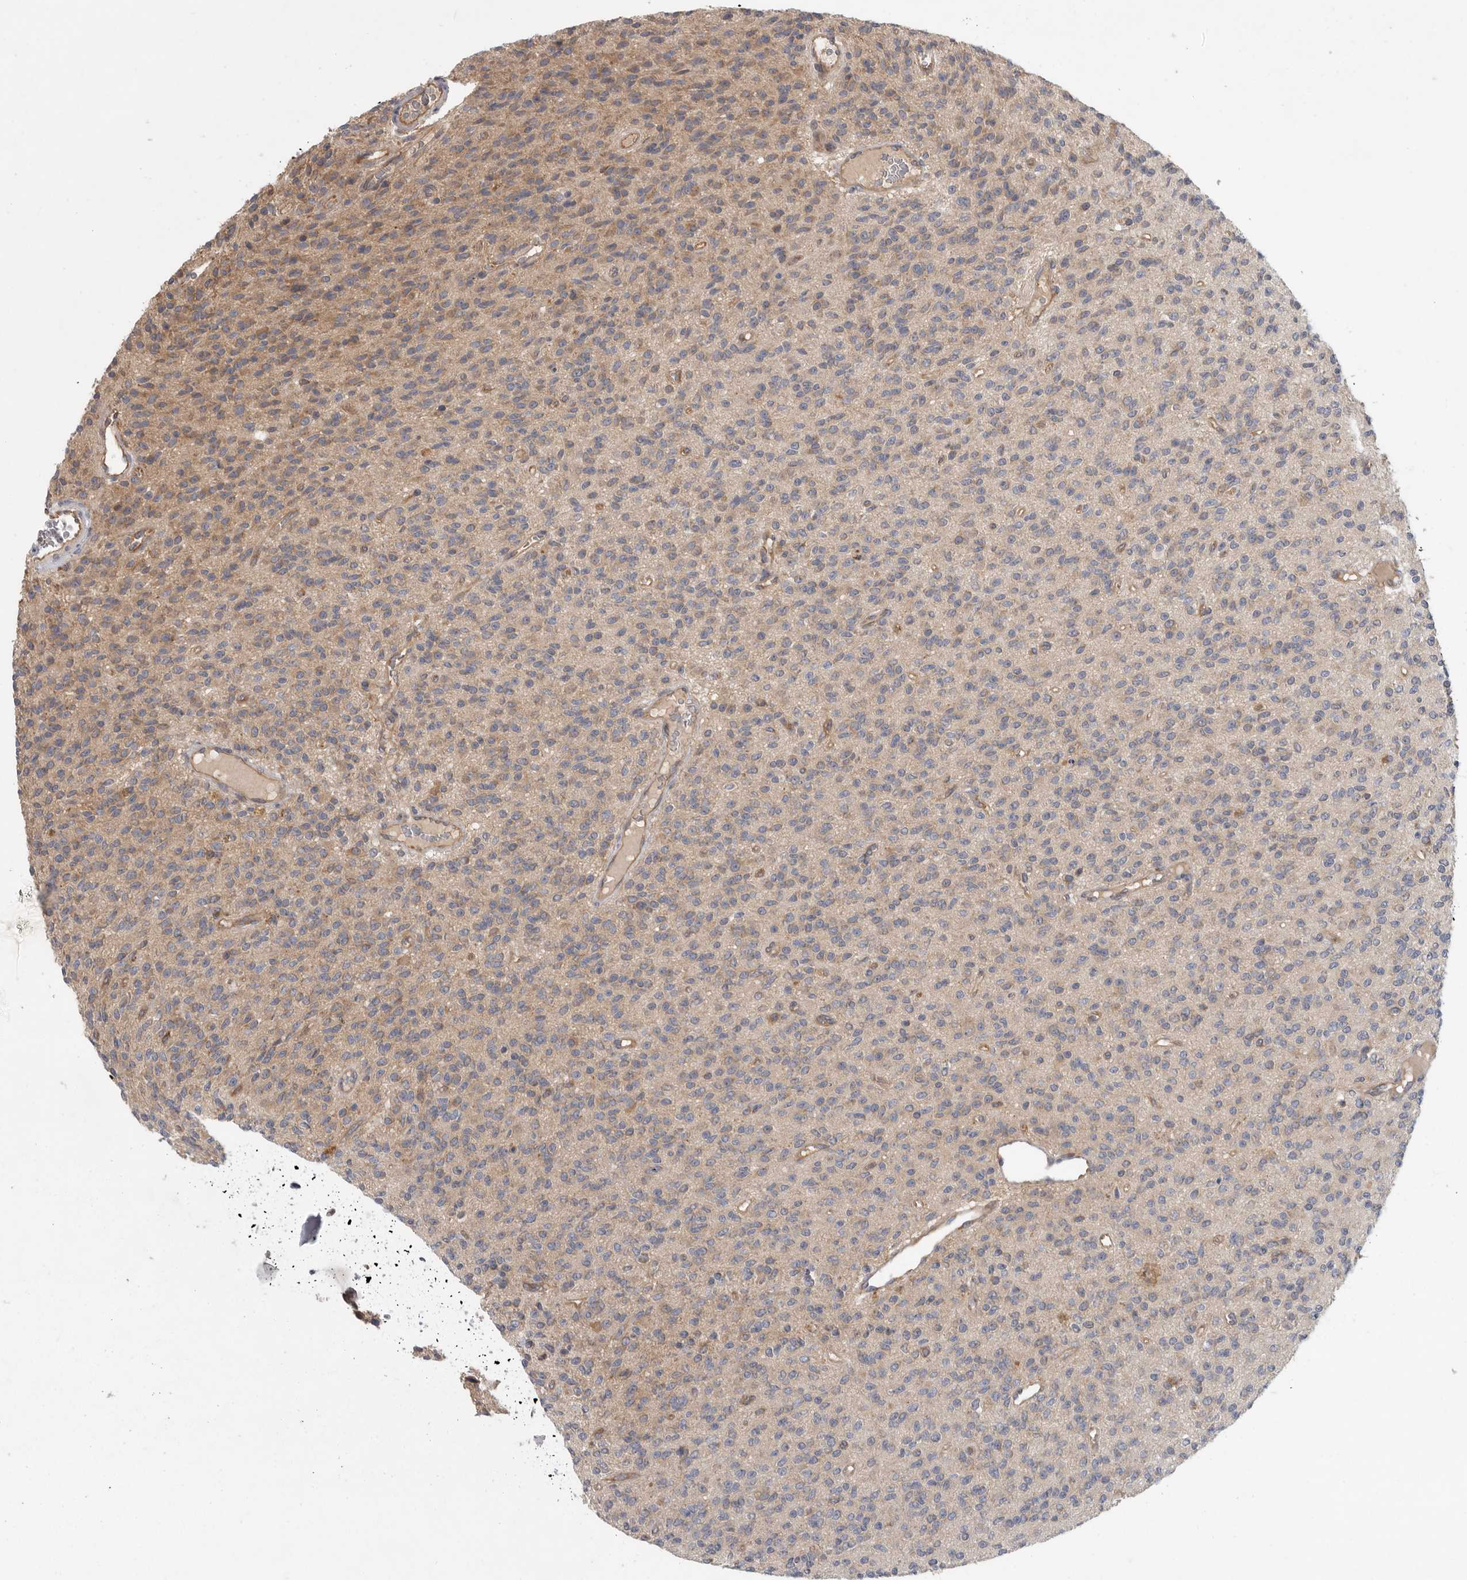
{"staining": {"intensity": "weak", "quantity": "<25%", "location": "cytoplasmic/membranous"}, "tissue": "glioma", "cell_type": "Tumor cells", "image_type": "cancer", "snomed": [{"axis": "morphology", "description": "Glioma, malignant, High grade"}, {"axis": "topography", "description": "Brain"}], "caption": "Micrograph shows no protein positivity in tumor cells of malignant high-grade glioma tissue. The staining was performed using DAB (3,3'-diaminobenzidine) to visualize the protein expression in brown, while the nuclei were stained in blue with hematoxylin (Magnification: 20x).", "gene": "C1orf109", "patient": {"sex": "male", "age": 34}}